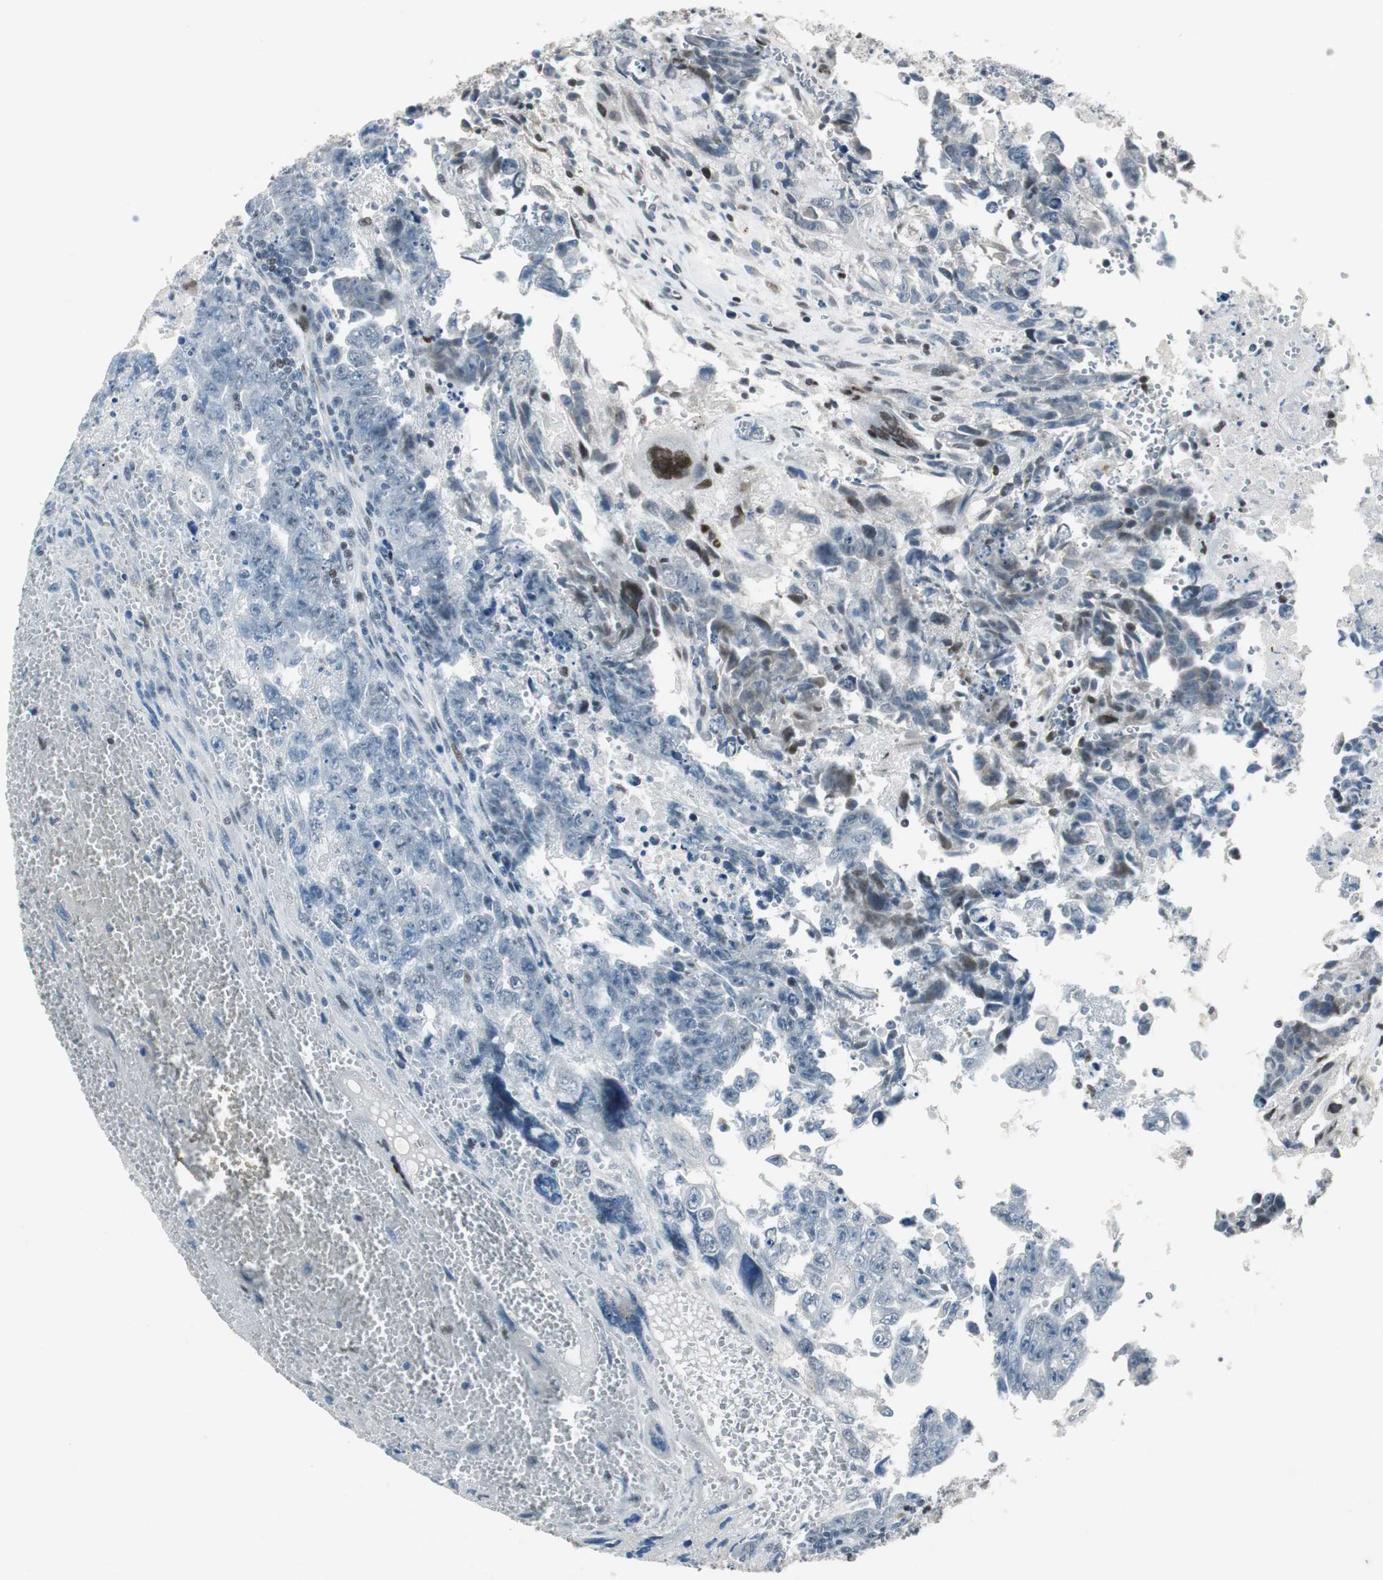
{"staining": {"intensity": "negative", "quantity": "none", "location": "none"}, "tissue": "testis cancer", "cell_type": "Tumor cells", "image_type": "cancer", "snomed": [{"axis": "morphology", "description": "Carcinoma, Embryonal, NOS"}, {"axis": "topography", "description": "Testis"}], "caption": "The image exhibits no staining of tumor cells in testis cancer (embryonal carcinoma).", "gene": "AJUBA", "patient": {"sex": "male", "age": 28}}